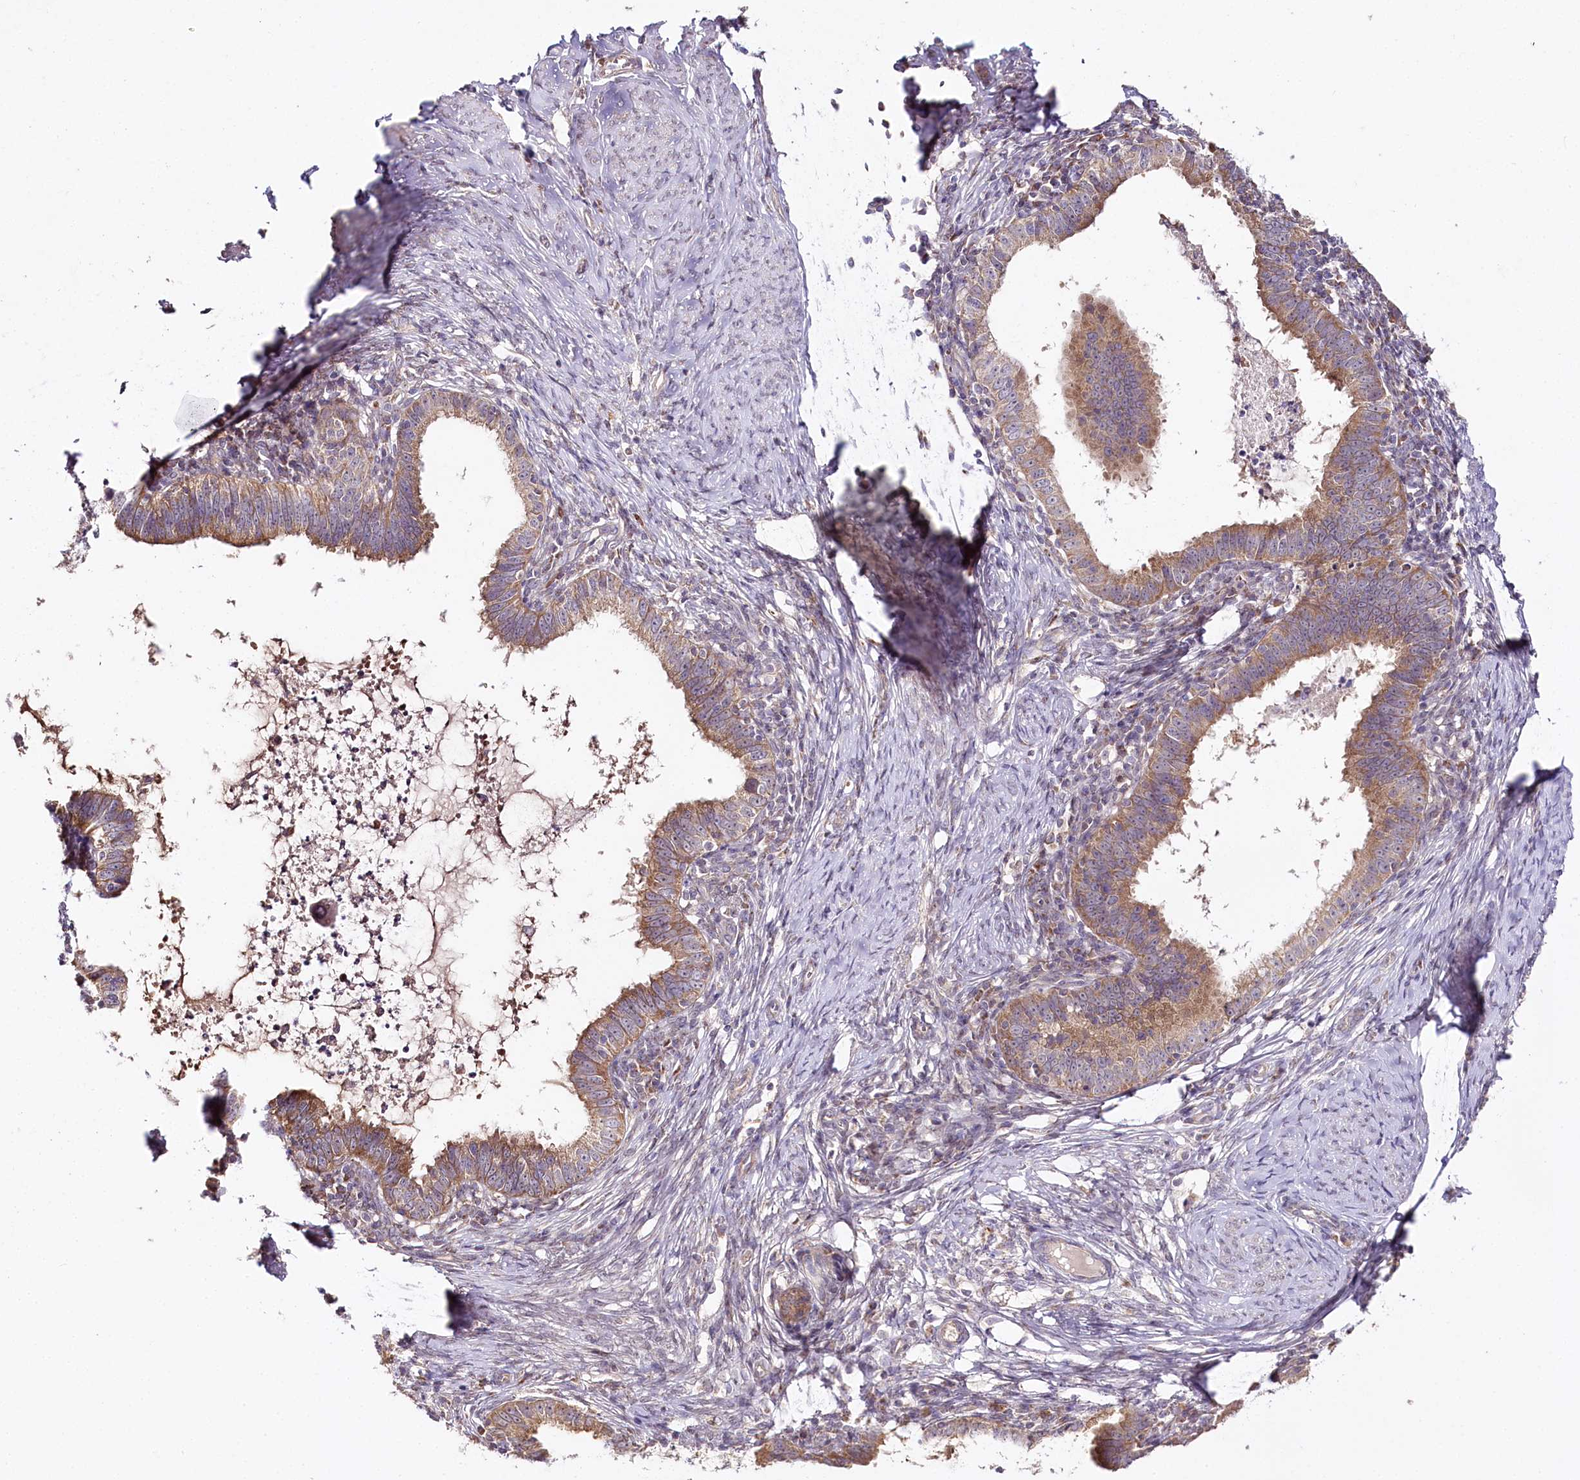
{"staining": {"intensity": "moderate", "quantity": ">75%", "location": "cytoplasmic/membranous"}, "tissue": "cervical cancer", "cell_type": "Tumor cells", "image_type": "cancer", "snomed": [{"axis": "morphology", "description": "Adenocarcinoma, NOS"}, {"axis": "topography", "description": "Cervix"}], "caption": "IHC (DAB) staining of human cervical adenocarcinoma demonstrates moderate cytoplasmic/membranous protein expression in about >75% of tumor cells.", "gene": "ZNF226", "patient": {"sex": "female", "age": 36}}